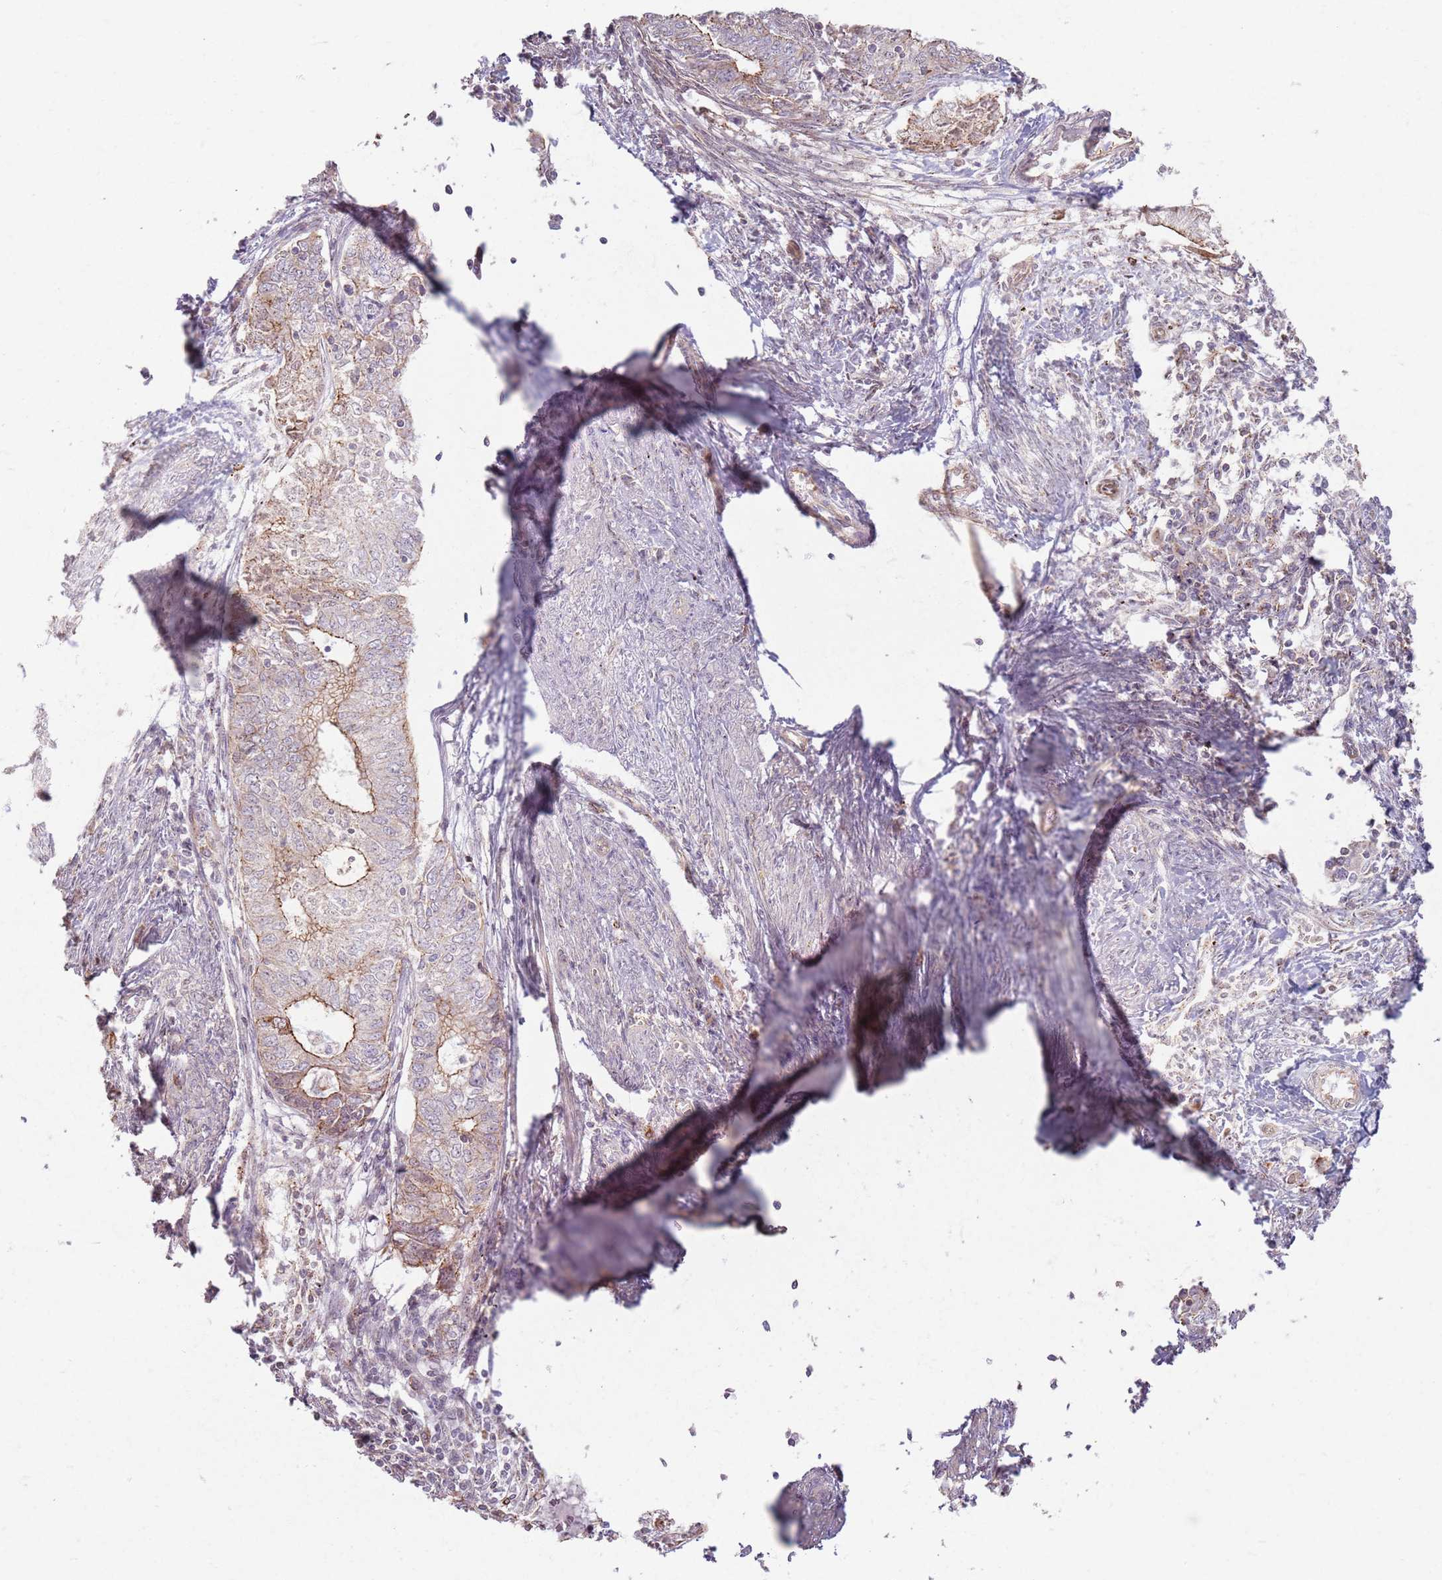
{"staining": {"intensity": "moderate", "quantity": "<25%", "location": "cytoplasmic/membranous"}, "tissue": "endometrial cancer", "cell_type": "Tumor cells", "image_type": "cancer", "snomed": [{"axis": "morphology", "description": "Adenocarcinoma, NOS"}, {"axis": "topography", "description": "Endometrium"}], "caption": "Immunohistochemistry micrograph of human endometrial cancer stained for a protein (brown), which demonstrates low levels of moderate cytoplasmic/membranous positivity in approximately <25% of tumor cells.", "gene": "KCNA5", "patient": {"sex": "female", "age": 62}}